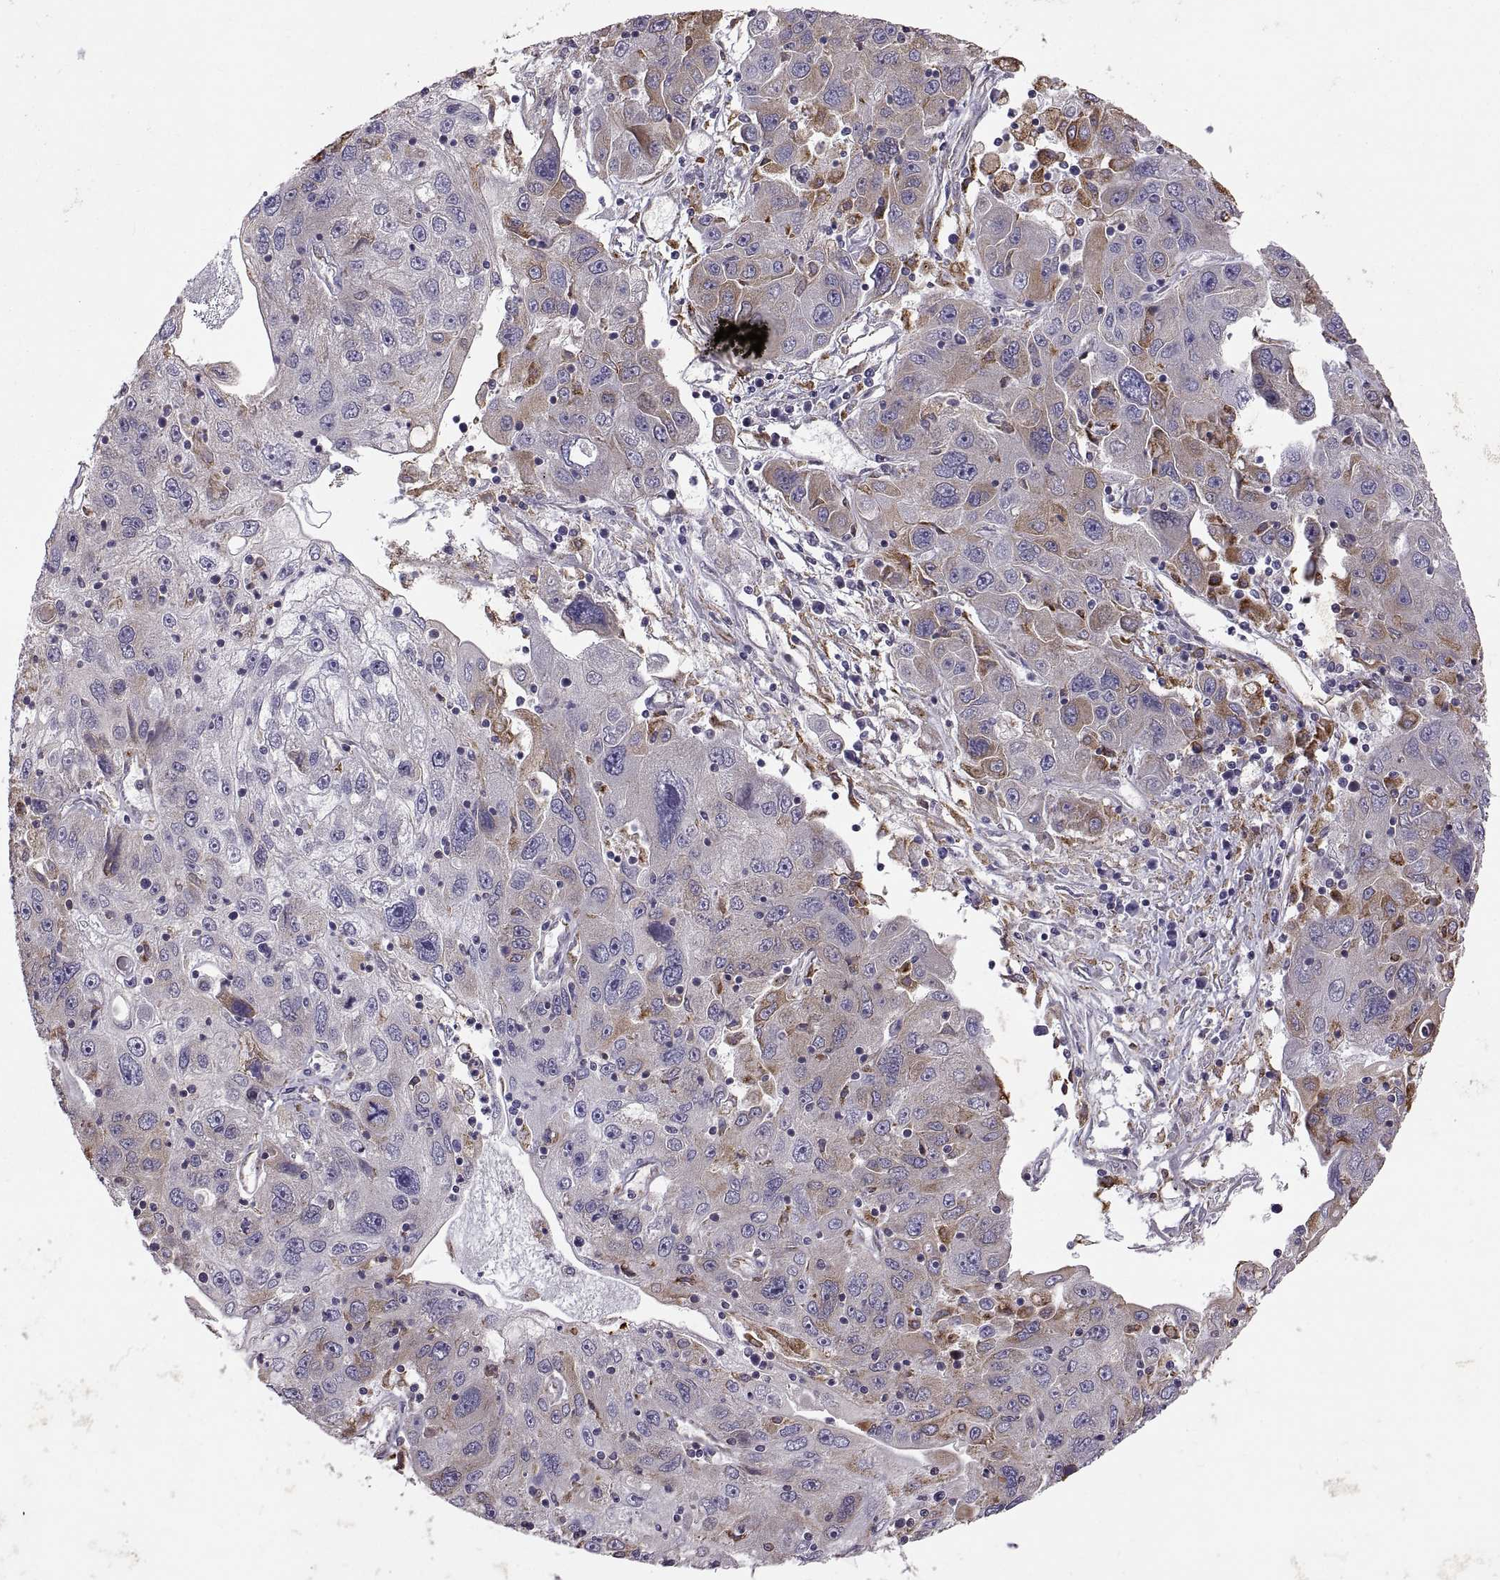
{"staining": {"intensity": "moderate", "quantity": "<25%", "location": "cytoplasmic/membranous"}, "tissue": "stomach cancer", "cell_type": "Tumor cells", "image_type": "cancer", "snomed": [{"axis": "morphology", "description": "Adenocarcinoma, NOS"}, {"axis": "topography", "description": "Stomach"}], "caption": "Stomach adenocarcinoma stained with immunohistochemistry displays moderate cytoplasmic/membranous expression in about <25% of tumor cells.", "gene": "PLEKHB2", "patient": {"sex": "male", "age": 56}}